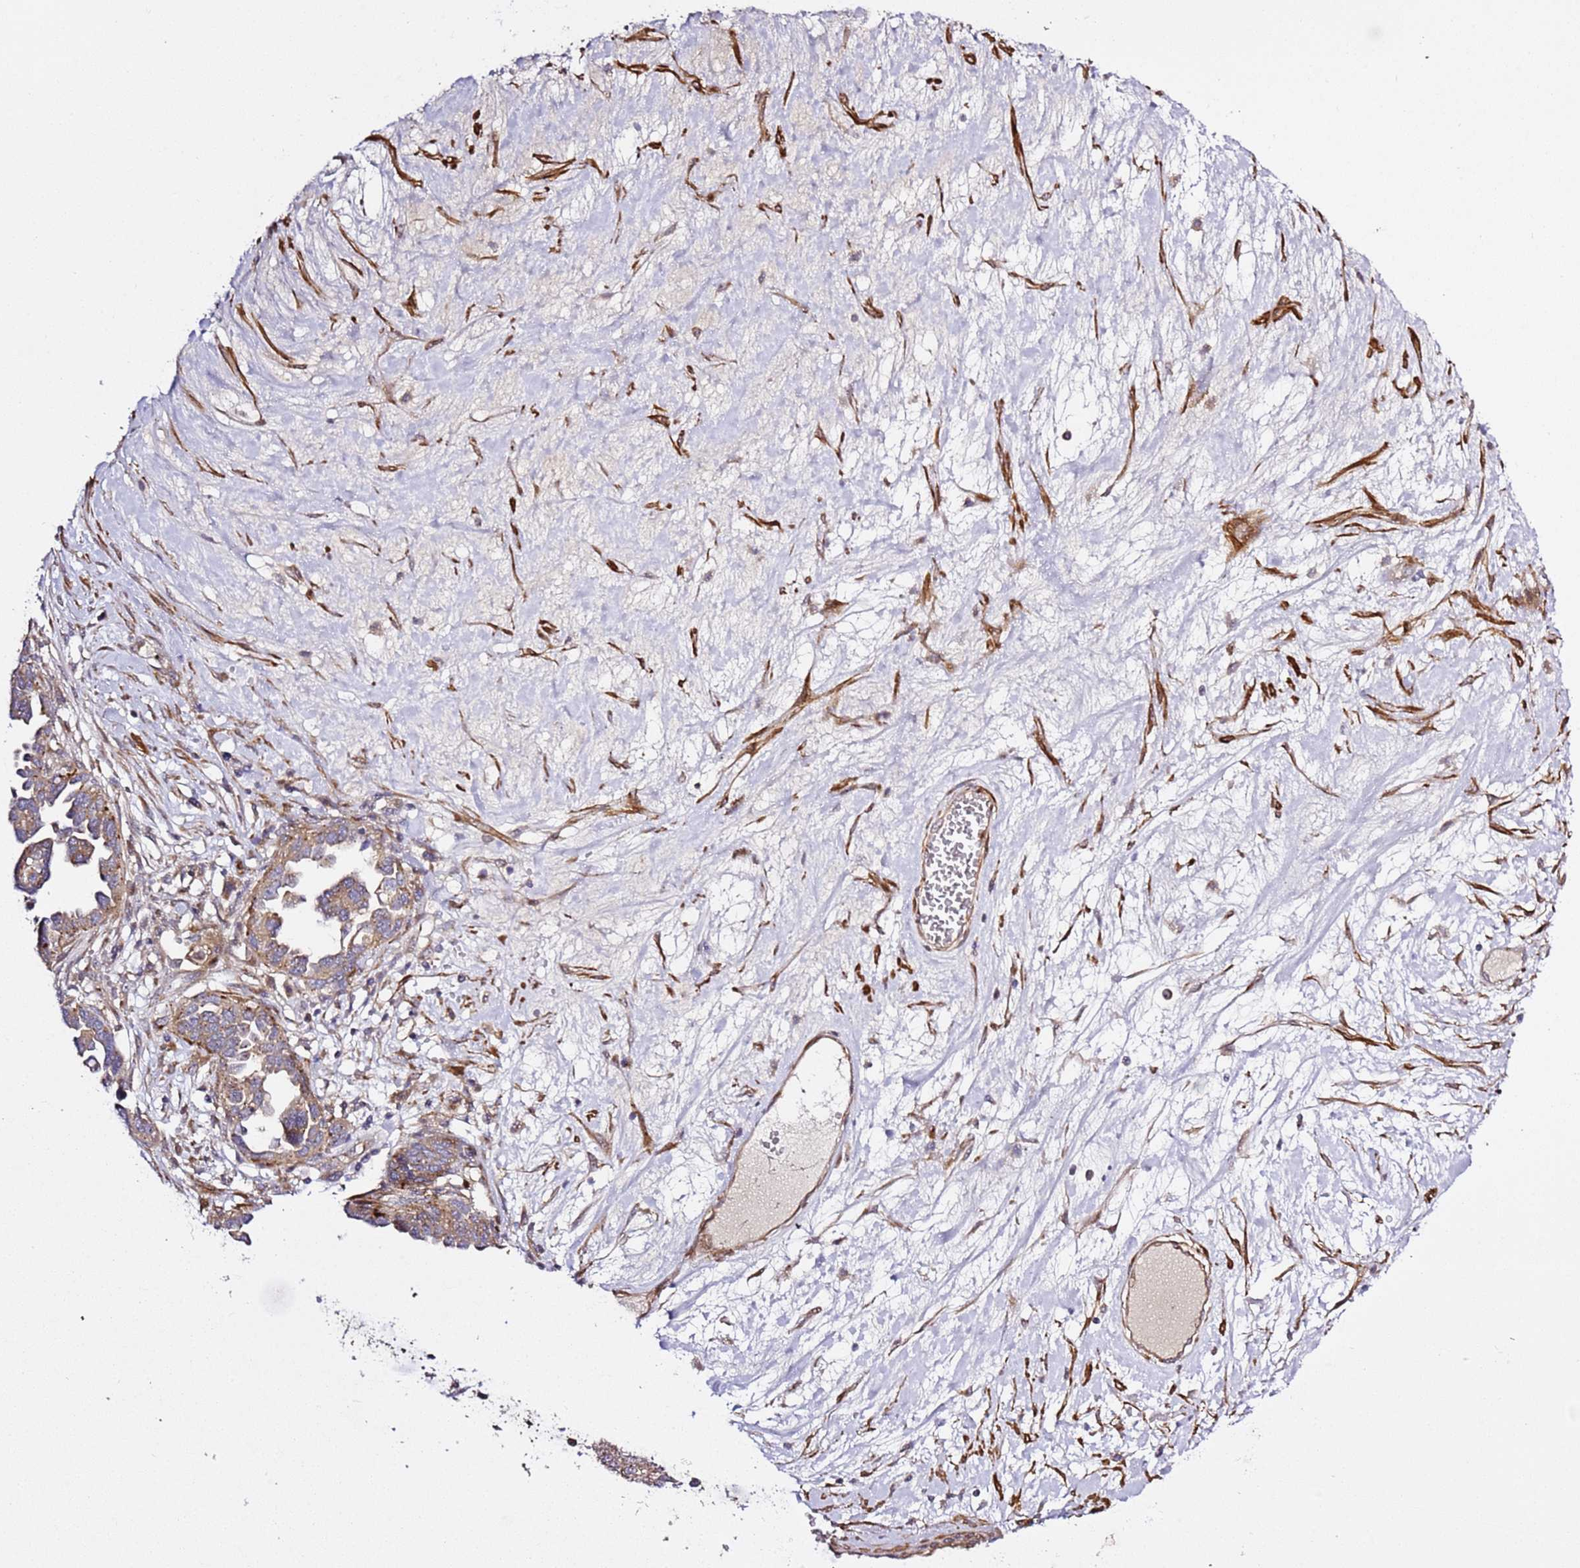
{"staining": {"intensity": "moderate", "quantity": "25%-75%", "location": "cytoplasmic/membranous"}, "tissue": "ovarian cancer", "cell_type": "Tumor cells", "image_type": "cancer", "snomed": [{"axis": "morphology", "description": "Cystadenocarcinoma, serous, NOS"}, {"axis": "topography", "description": "Ovary"}], "caption": "Immunohistochemical staining of human ovarian serous cystadenocarcinoma shows moderate cytoplasmic/membranous protein staining in approximately 25%-75% of tumor cells.", "gene": "PVRIG", "patient": {"sex": "female", "age": 54}}